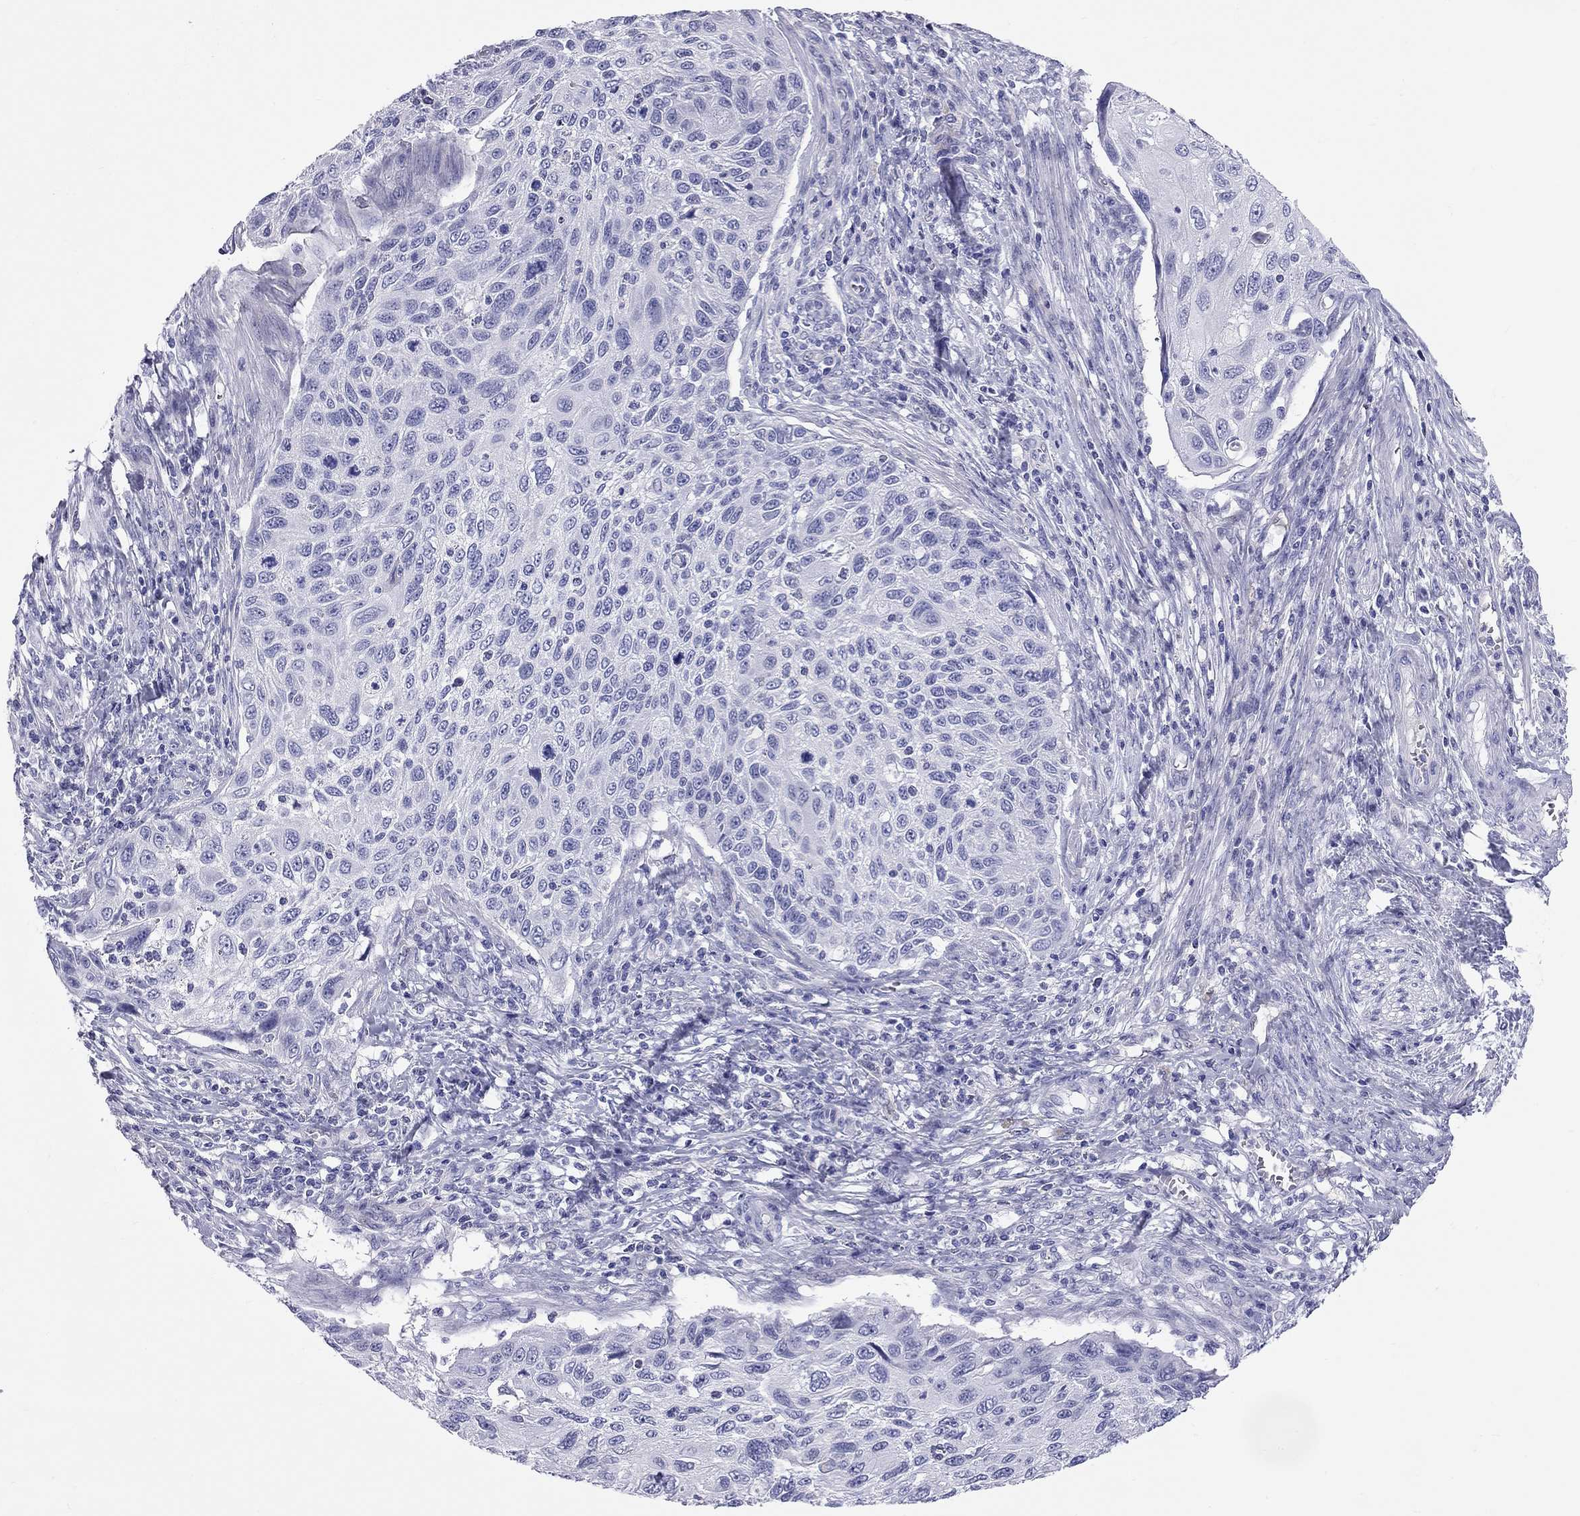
{"staining": {"intensity": "negative", "quantity": "none", "location": "none"}, "tissue": "cervical cancer", "cell_type": "Tumor cells", "image_type": "cancer", "snomed": [{"axis": "morphology", "description": "Squamous cell carcinoma, NOS"}, {"axis": "topography", "description": "Cervix"}], "caption": "Cervical squamous cell carcinoma was stained to show a protein in brown. There is no significant expression in tumor cells.", "gene": "FSCN3", "patient": {"sex": "female", "age": 70}}